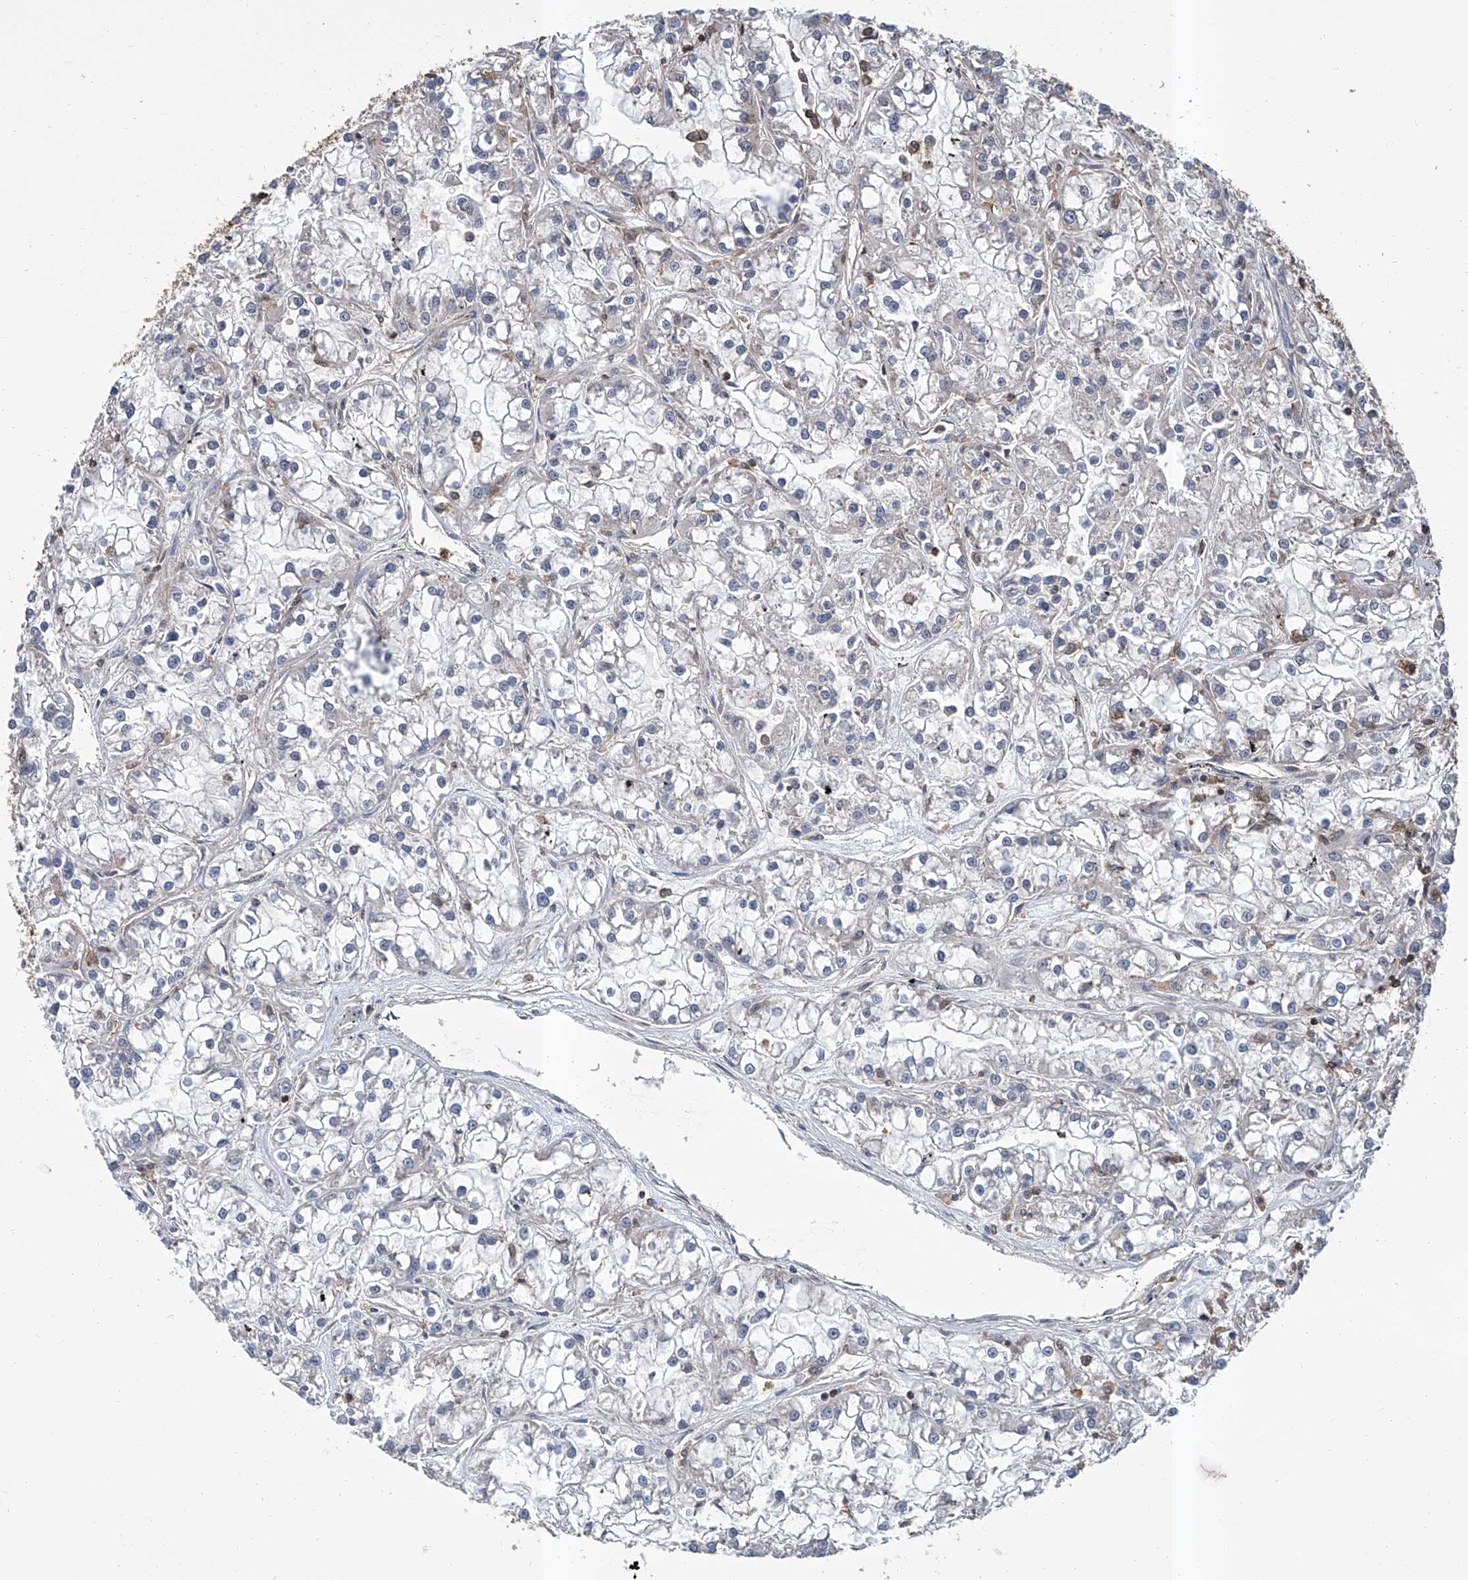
{"staining": {"intensity": "negative", "quantity": "none", "location": "none"}, "tissue": "renal cancer", "cell_type": "Tumor cells", "image_type": "cancer", "snomed": [{"axis": "morphology", "description": "Adenocarcinoma, NOS"}, {"axis": "topography", "description": "Kidney"}], "caption": "Photomicrograph shows no significant protein staining in tumor cells of renal cancer.", "gene": "GPT", "patient": {"sex": "female", "age": 52}}